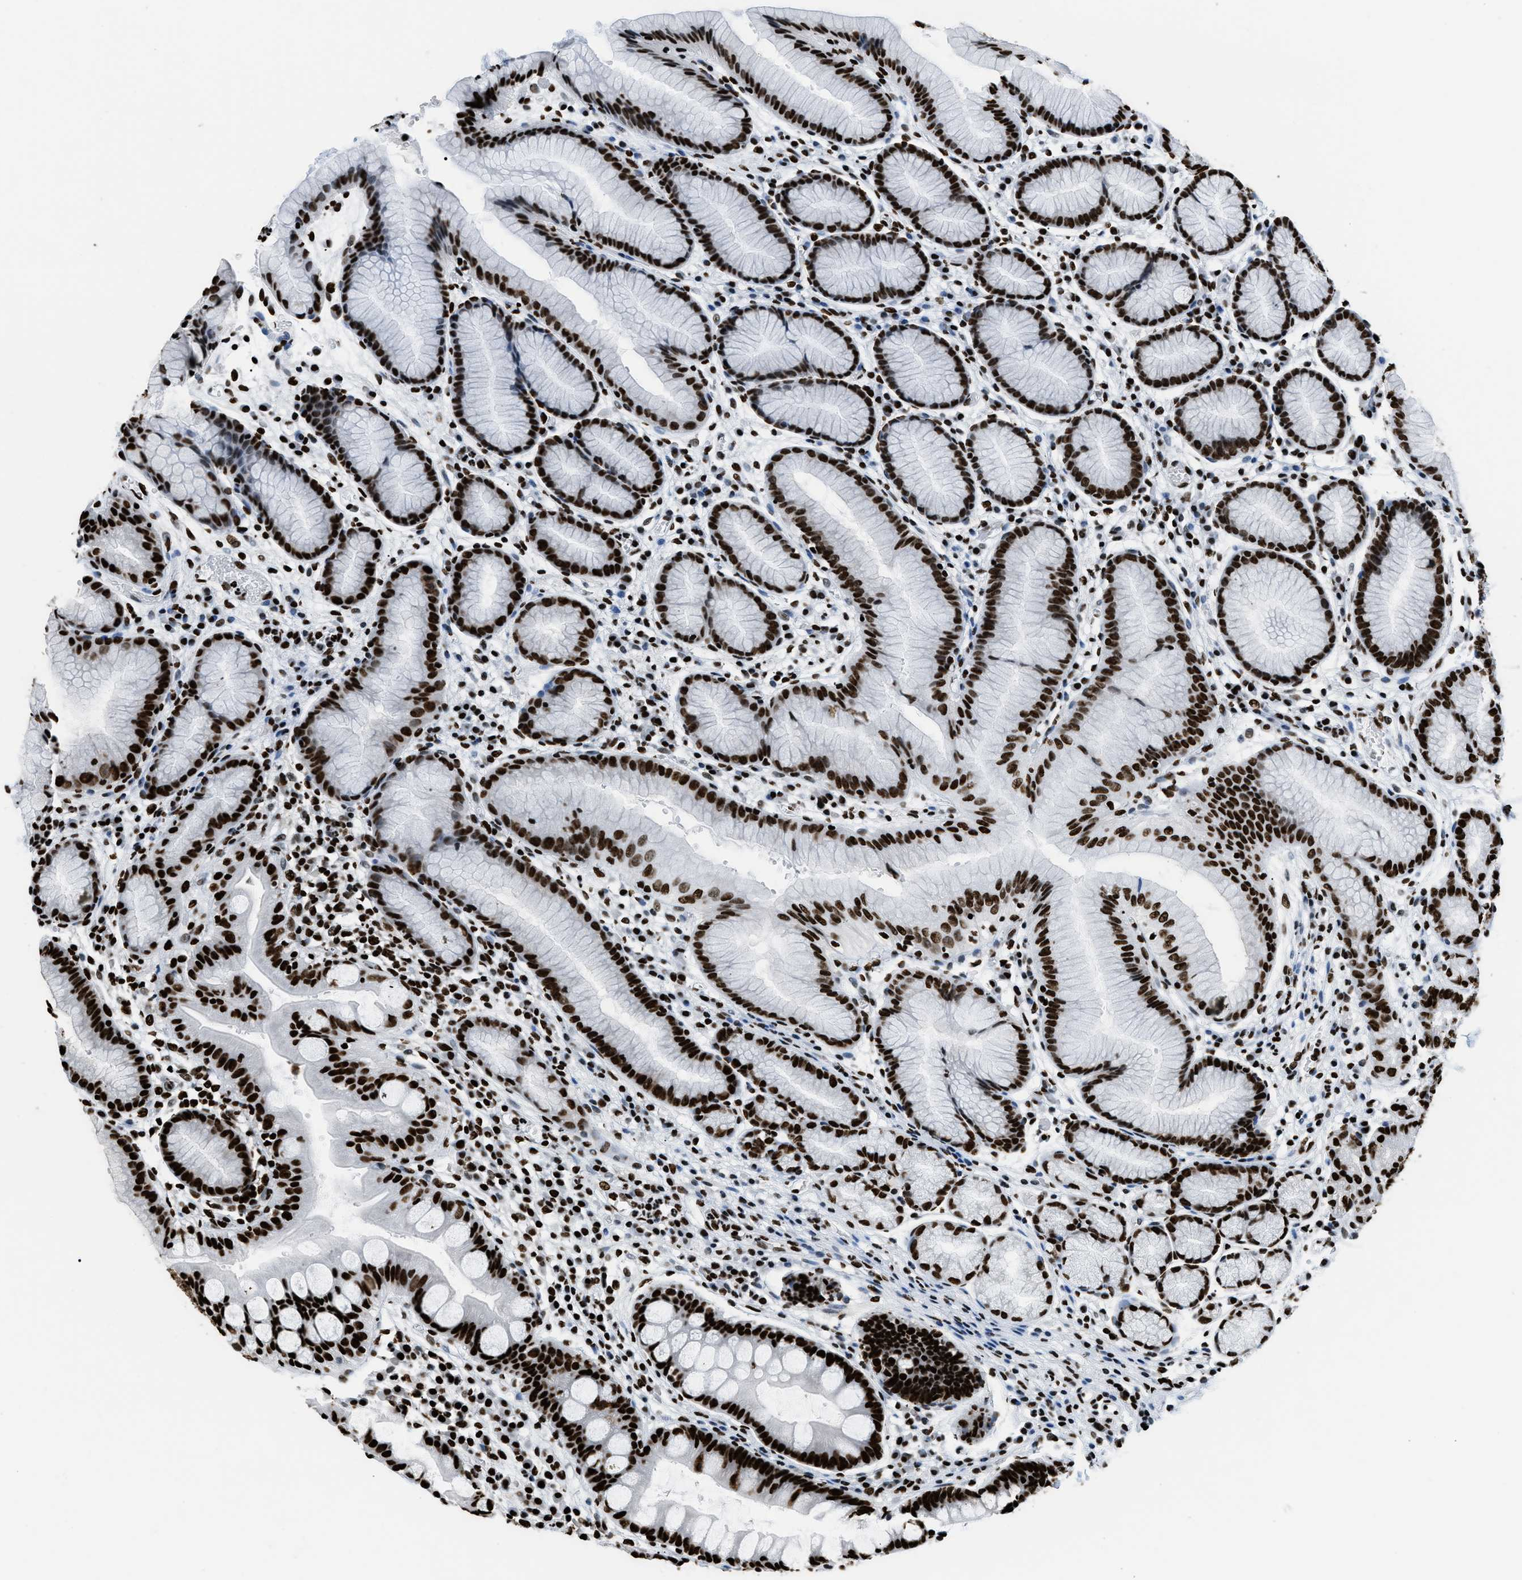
{"staining": {"intensity": "strong", "quantity": ">75%", "location": "nuclear"}, "tissue": "stomach", "cell_type": "Glandular cells", "image_type": "normal", "snomed": [{"axis": "morphology", "description": "Normal tissue, NOS"}, {"axis": "morphology", "description": "Inflammation, NOS"}, {"axis": "topography", "description": "Stomach, lower"}], "caption": "Protein analysis of normal stomach demonstrates strong nuclear staining in about >75% of glandular cells. The staining was performed using DAB (3,3'-diaminobenzidine), with brown indicating positive protein expression. Nuclei are stained blue with hematoxylin.", "gene": "HNRNPM", "patient": {"sex": "male", "age": 59}}